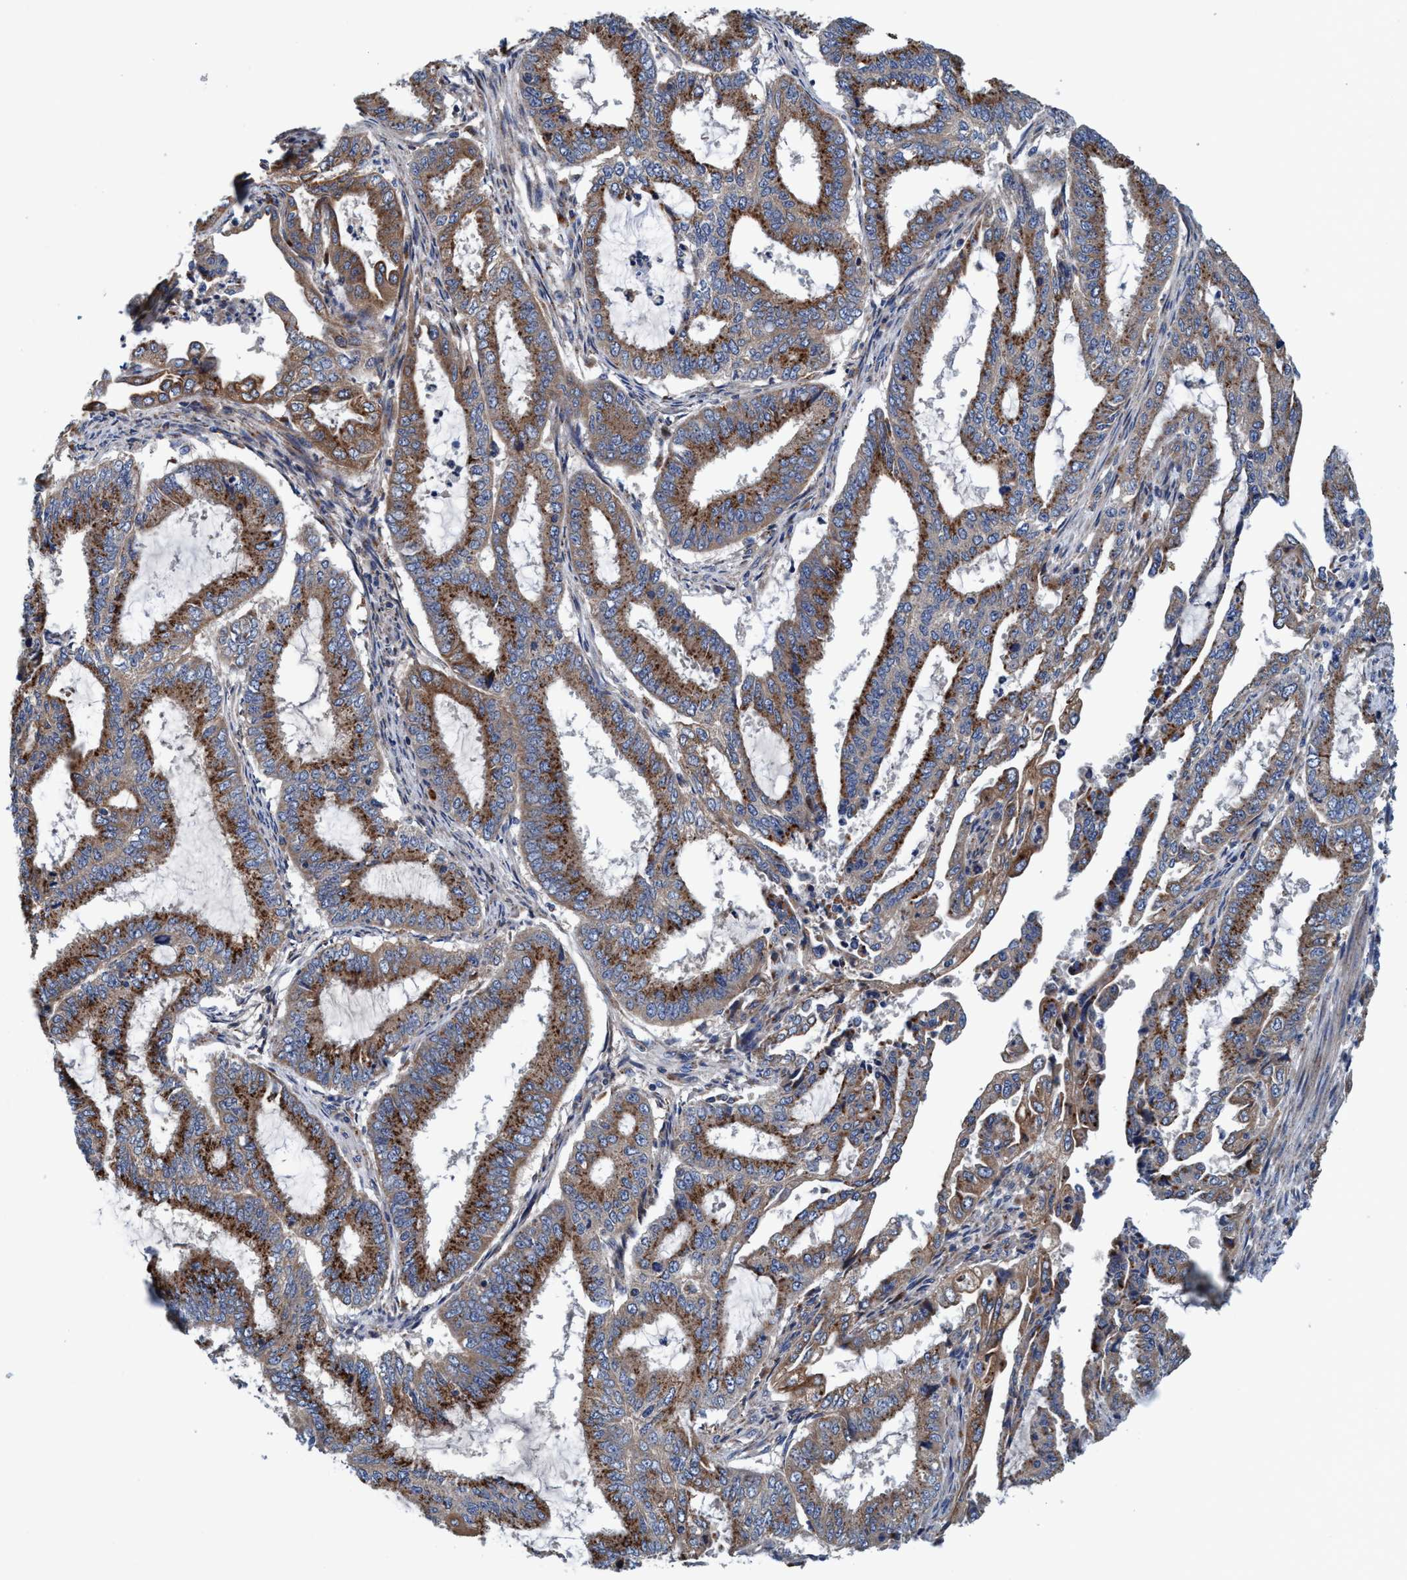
{"staining": {"intensity": "moderate", "quantity": ">75%", "location": "cytoplasmic/membranous"}, "tissue": "endometrial cancer", "cell_type": "Tumor cells", "image_type": "cancer", "snomed": [{"axis": "morphology", "description": "Adenocarcinoma, NOS"}, {"axis": "topography", "description": "Endometrium"}], "caption": "Protein staining displays moderate cytoplasmic/membranous positivity in approximately >75% of tumor cells in adenocarcinoma (endometrial). (Stains: DAB in brown, nuclei in blue, Microscopy: brightfield microscopy at high magnification).", "gene": "ENDOG", "patient": {"sex": "female", "age": 51}}